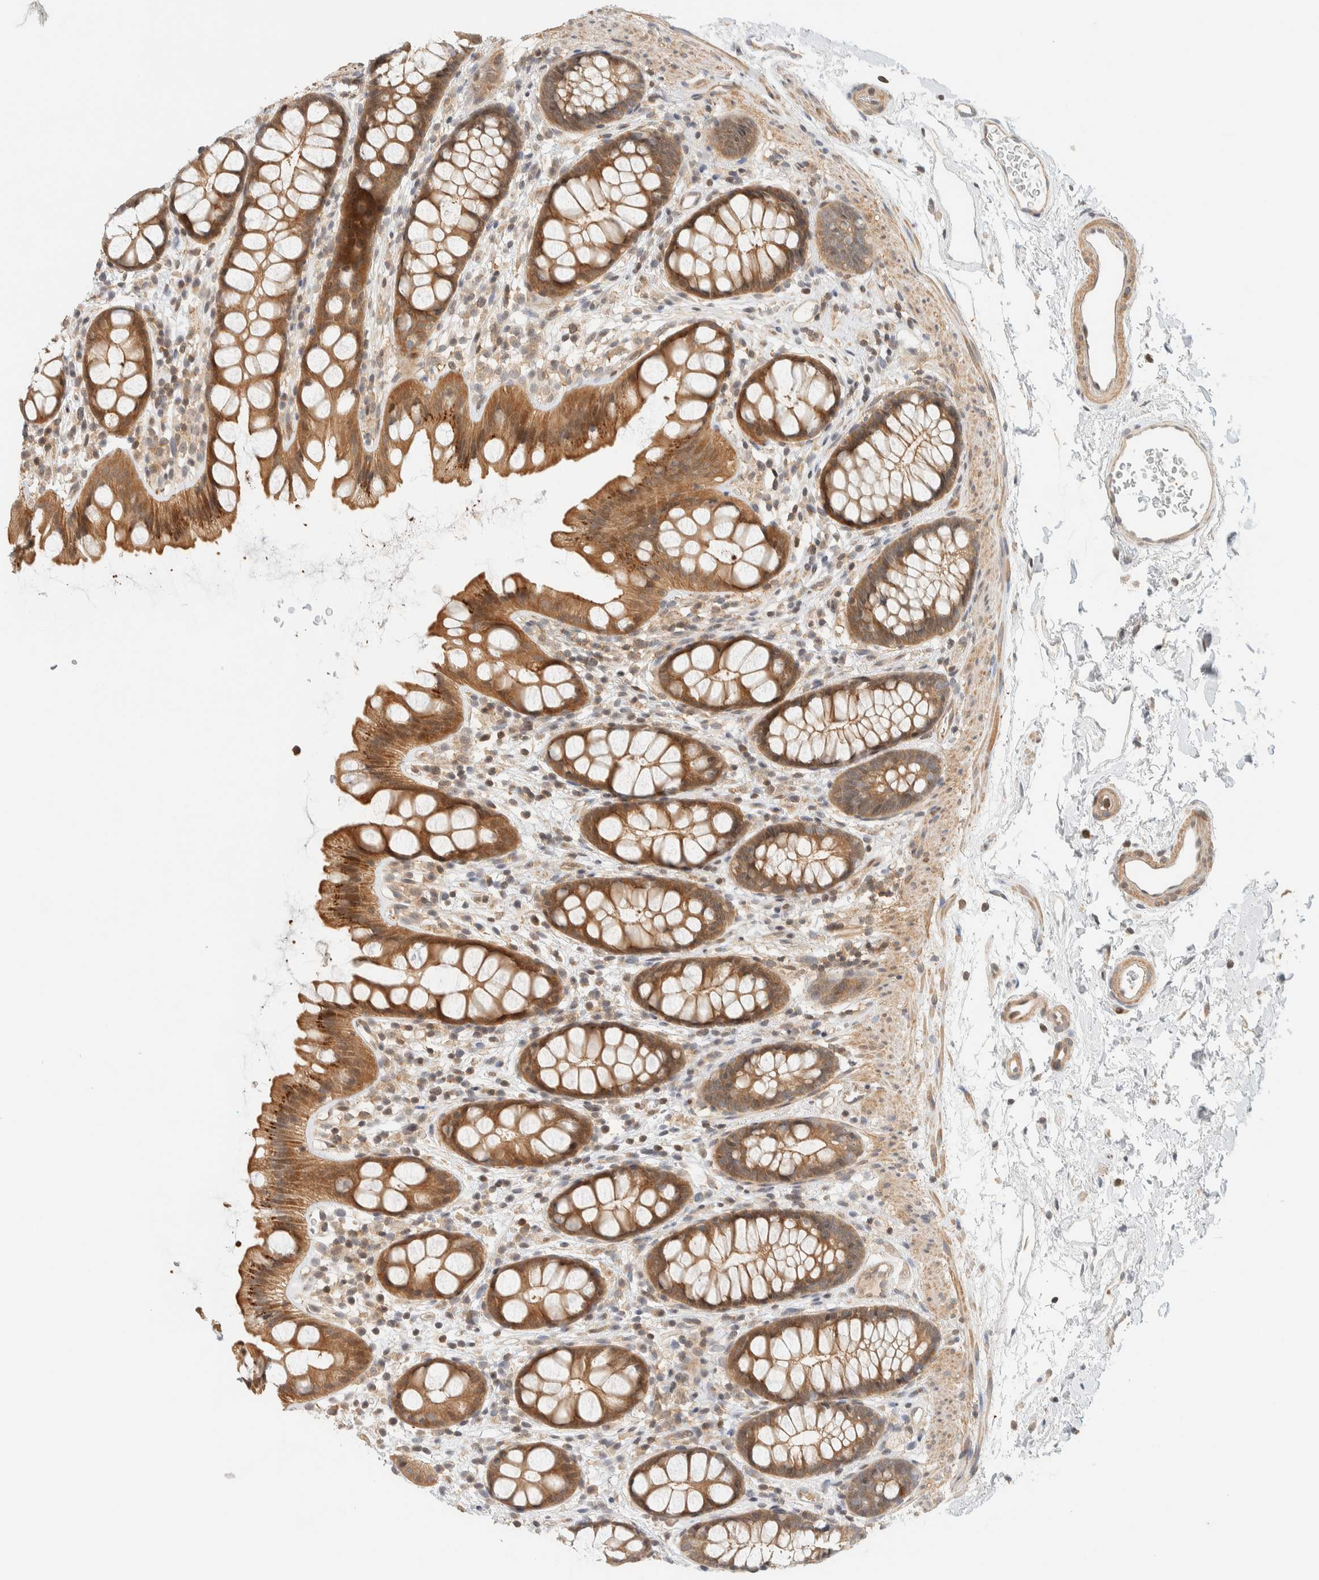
{"staining": {"intensity": "moderate", "quantity": ">75%", "location": "cytoplasmic/membranous"}, "tissue": "rectum", "cell_type": "Glandular cells", "image_type": "normal", "snomed": [{"axis": "morphology", "description": "Normal tissue, NOS"}, {"axis": "topography", "description": "Rectum"}], "caption": "Immunohistochemistry staining of benign rectum, which displays medium levels of moderate cytoplasmic/membranous staining in approximately >75% of glandular cells indicating moderate cytoplasmic/membranous protein staining. The staining was performed using DAB (brown) for protein detection and nuclei were counterstained in hematoxylin (blue).", "gene": "ARFGEF1", "patient": {"sex": "female", "age": 65}}